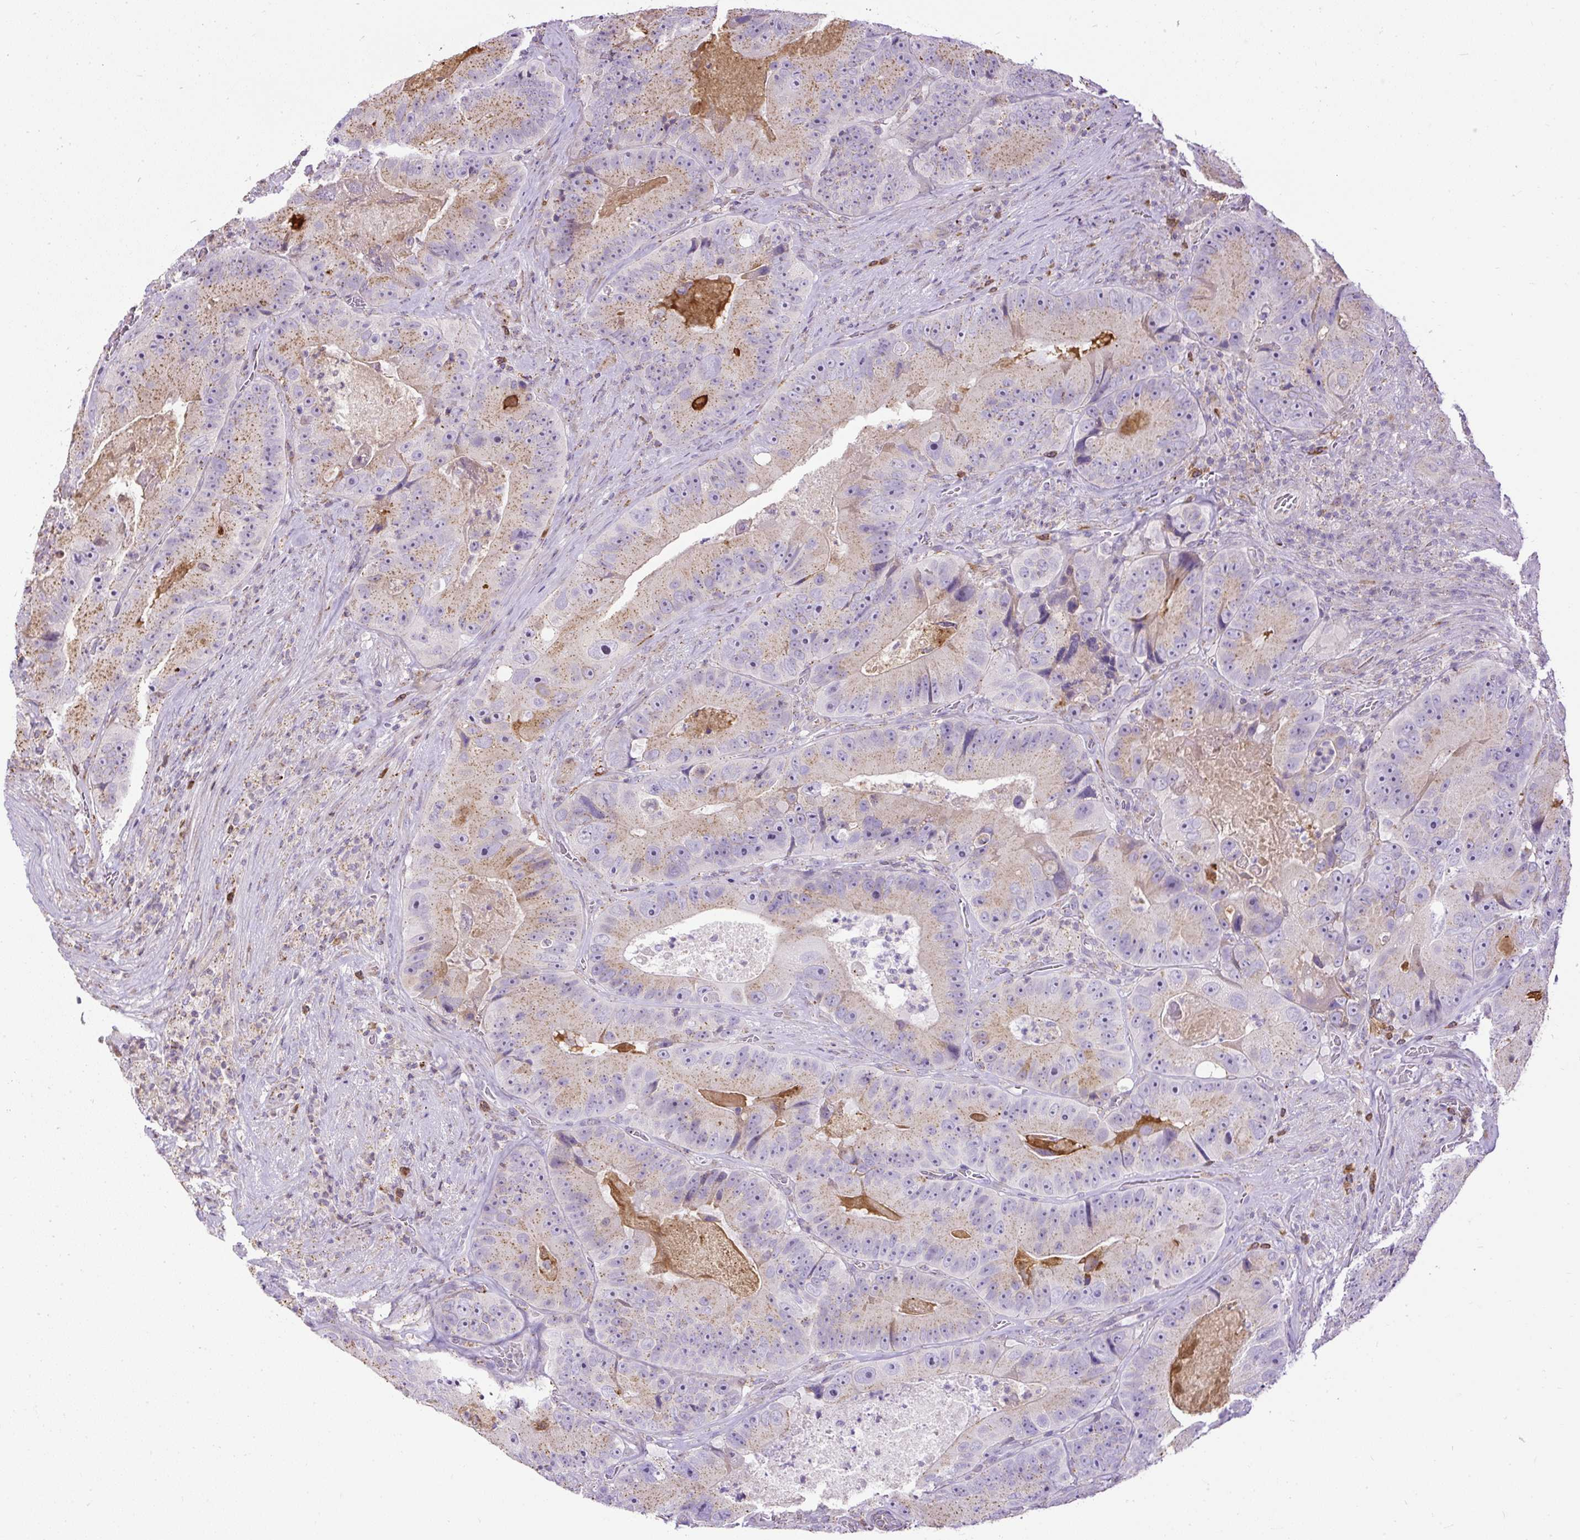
{"staining": {"intensity": "moderate", "quantity": "25%-75%", "location": "cytoplasmic/membranous"}, "tissue": "colorectal cancer", "cell_type": "Tumor cells", "image_type": "cancer", "snomed": [{"axis": "morphology", "description": "Adenocarcinoma, NOS"}, {"axis": "topography", "description": "Colon"}], "caption": "Colorectal cancer (adenocarcinoma) stained with DAB (3,3'-diaminobenzidine) immunohistochemistry (IHC) exhibits medium levels of moderate cytoplasmic/membranous positivity in approximately 25%-75% of tumor cells.", "gene": "CFAP47", "patient": {"sex": "female", "age": 86}}